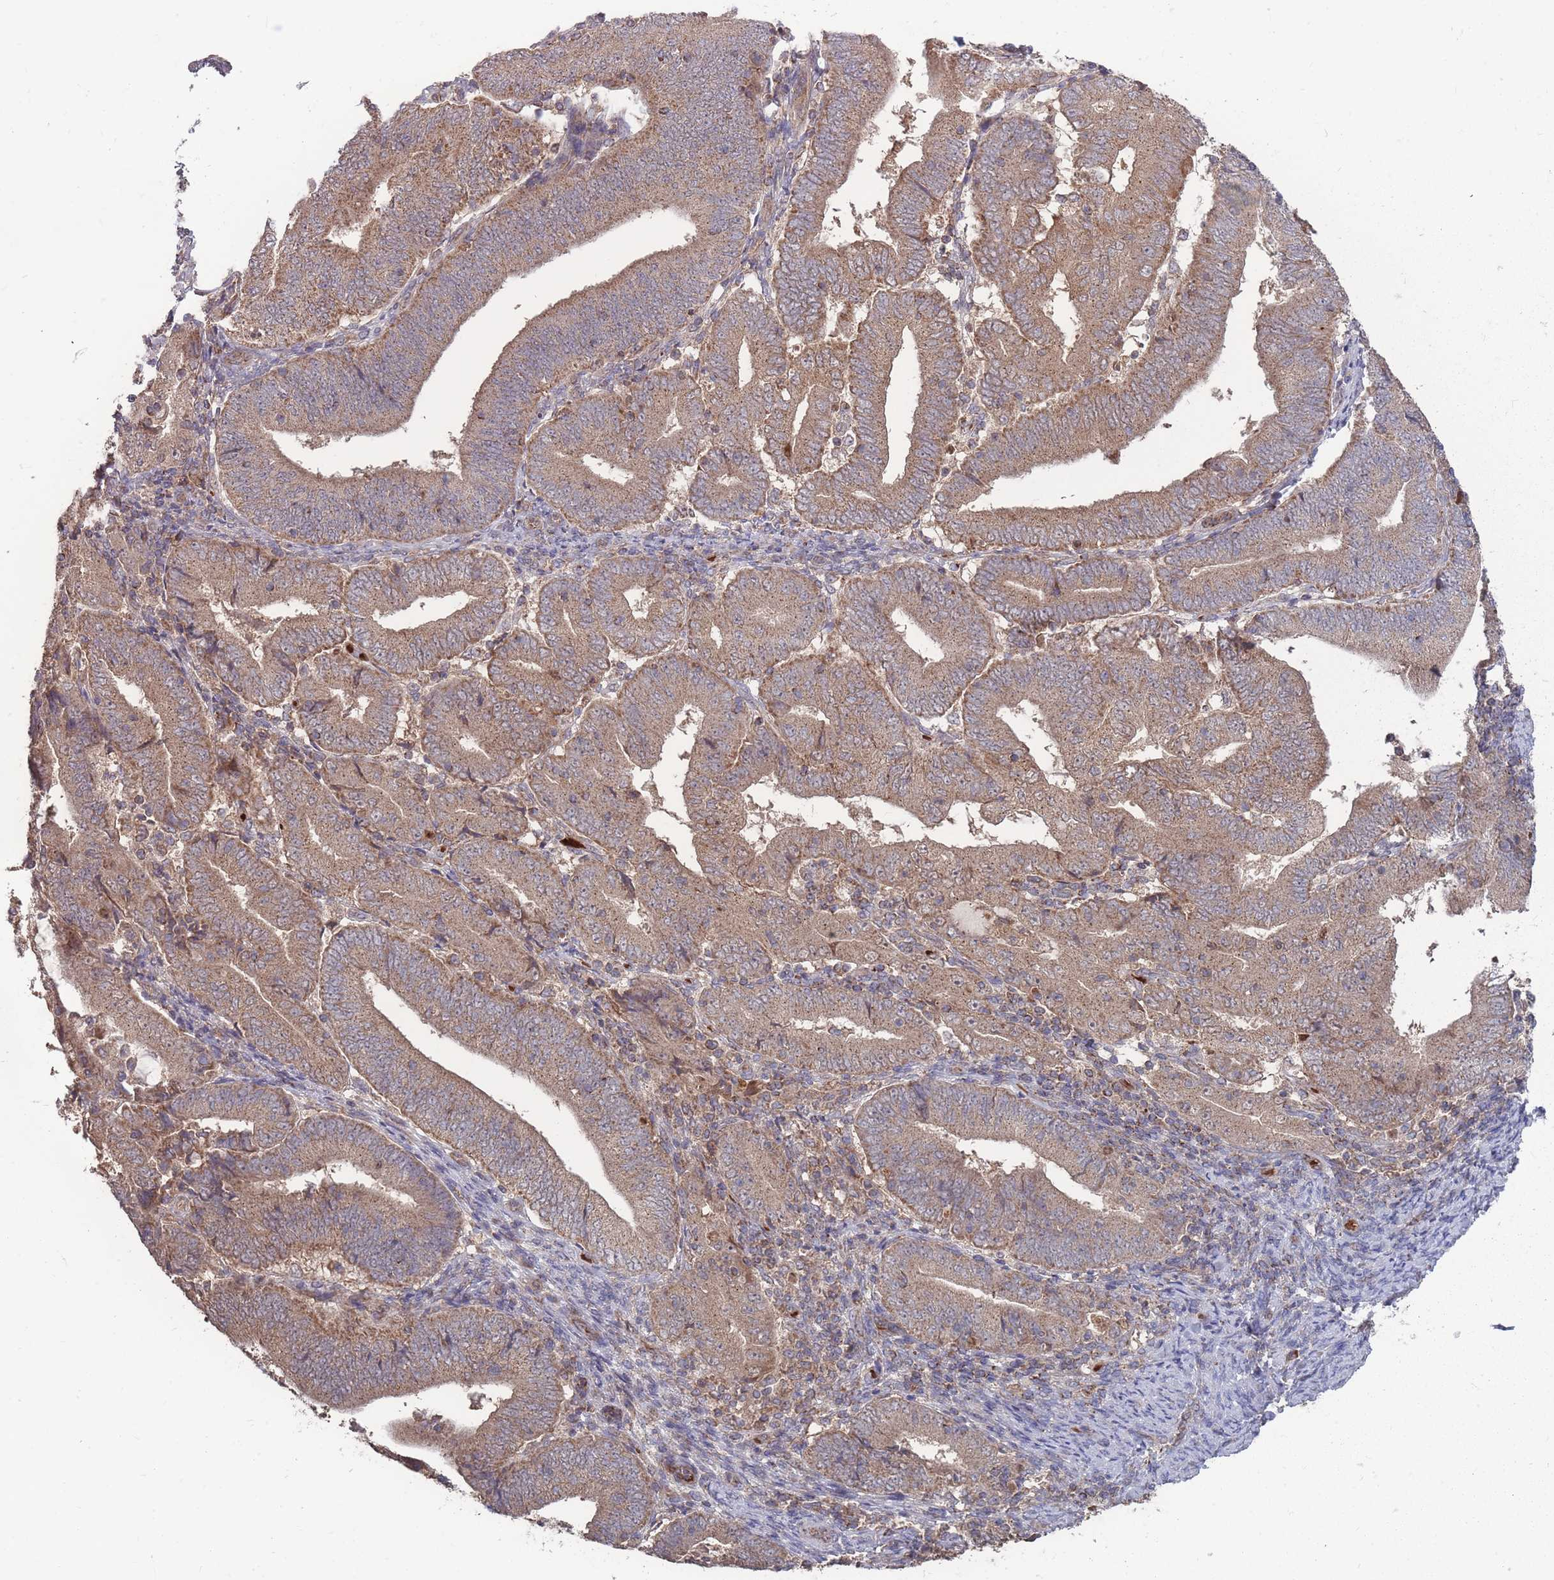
{"staining": {"intensity": "moderate", "quantity": ">75%", "location": "cytoplasmic/membranous"}, "tissue": "endometrial cancer", "cell_type": "Tumor cells", "image_type": "cancer", "snomed": [{"axis": "morphology", "description": "Adenocarcinoma, NOS"}, {"axis": "topography", "description": "Endometrium"}], "caption": "IHC staining of endometrial cancer (adenocarcinoma), which exhibits medium levels of moderate cytoplasmic/membranous staining in about >75% of tumor cells indicating moderate cytoplasmic/membranous protein expression. The staining was performed using DAB (brown) for protein detection and nuclei were counterstained in hematoxylin (blue).", "gene": "SLC35B4", "patient": {"sex": "female", "age": 70}}